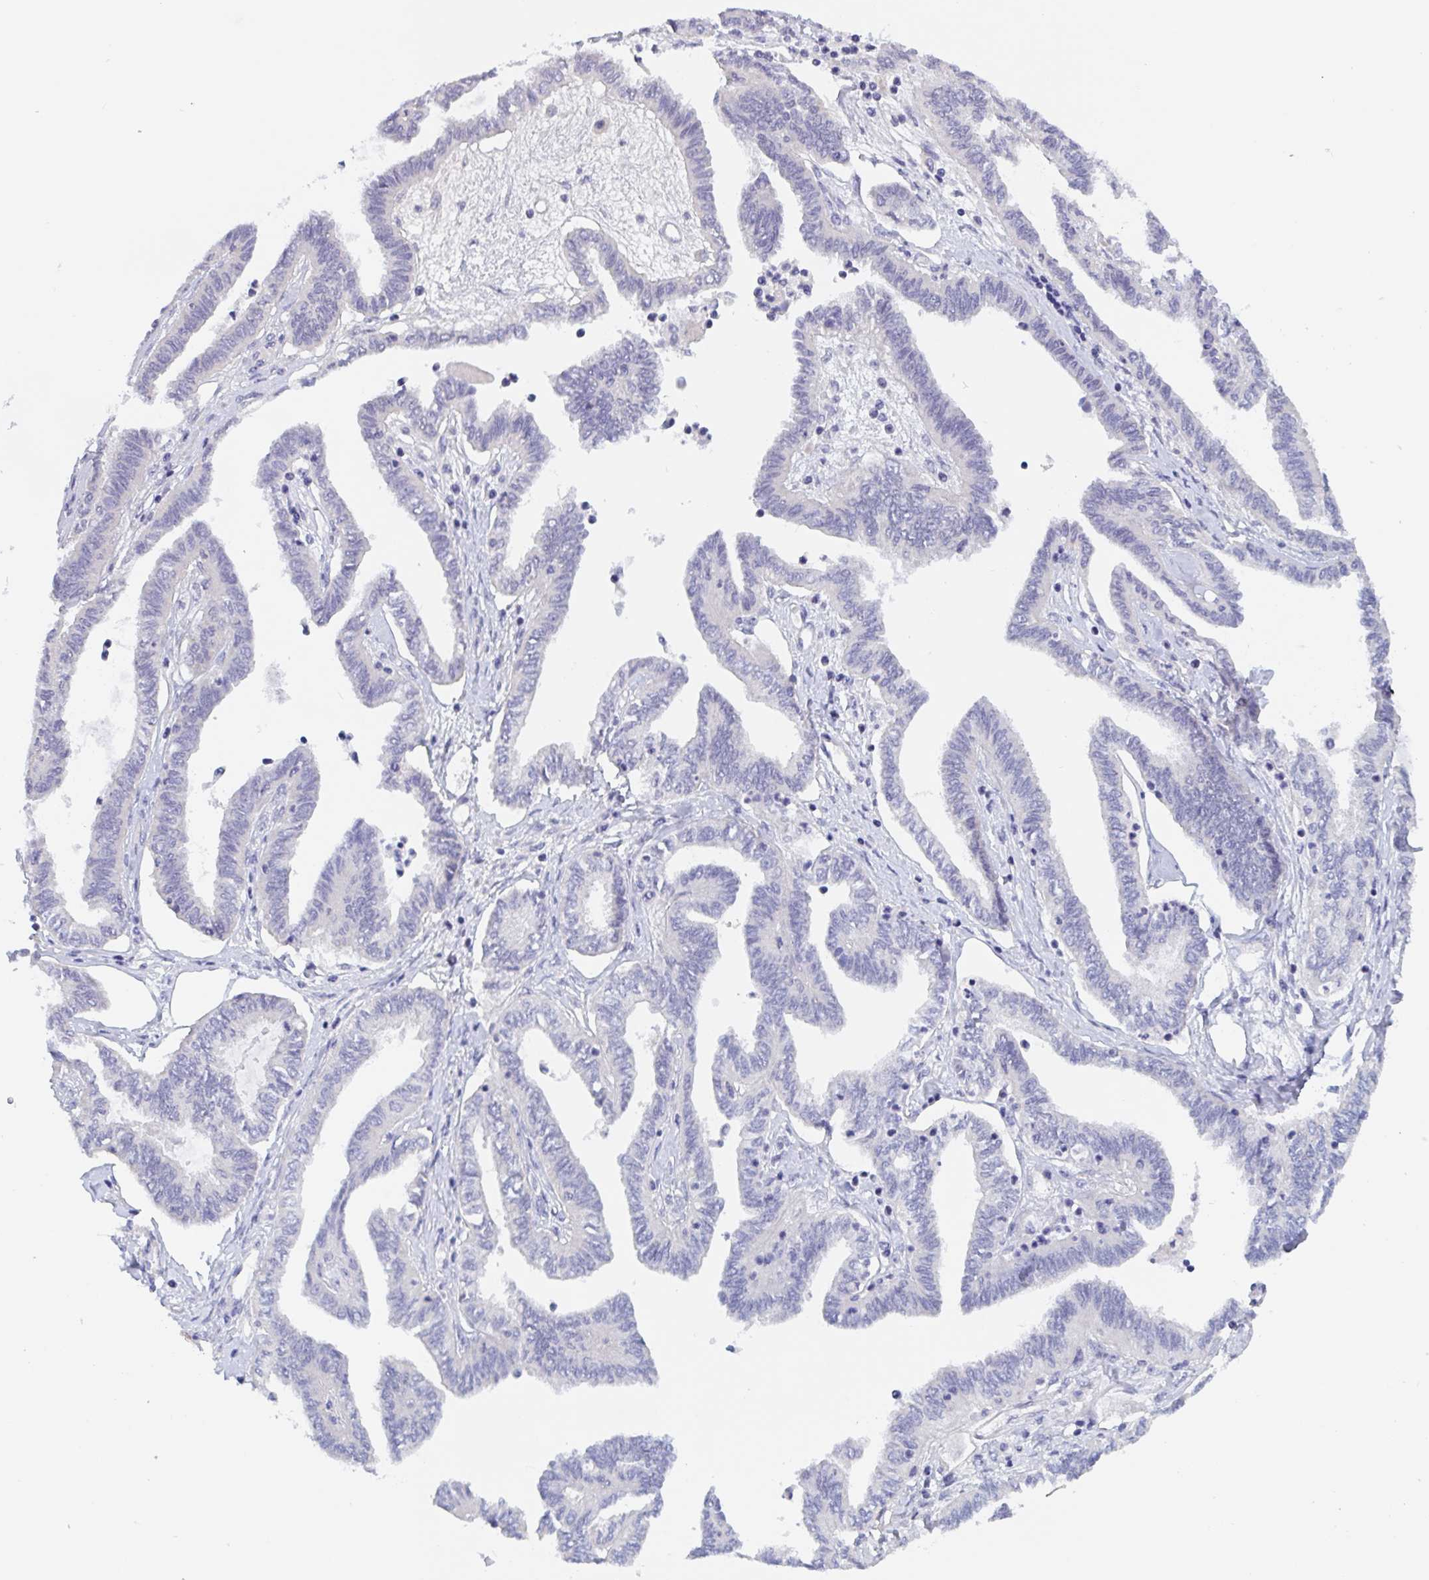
{"staining": {"intensity": "negative", "quantity": "none", "location": "none"}, "tissue": "ovarian cancer", "cell_type": "Tumor cells", "image_type": "cancer", "snomed": [{"axis": "morphology", "description": "Carcinoma, endometroid"}, {"axis": "topography", "description": "Ovary"}], "caption": "Immunohistochemistry micrograph of neoplastic tissue: ovarian cancer stained with DAB shows no significant protein expression in tumor cells.", "gene": "SERPINB13", "patient": {"sex": "female", "age": 70}}